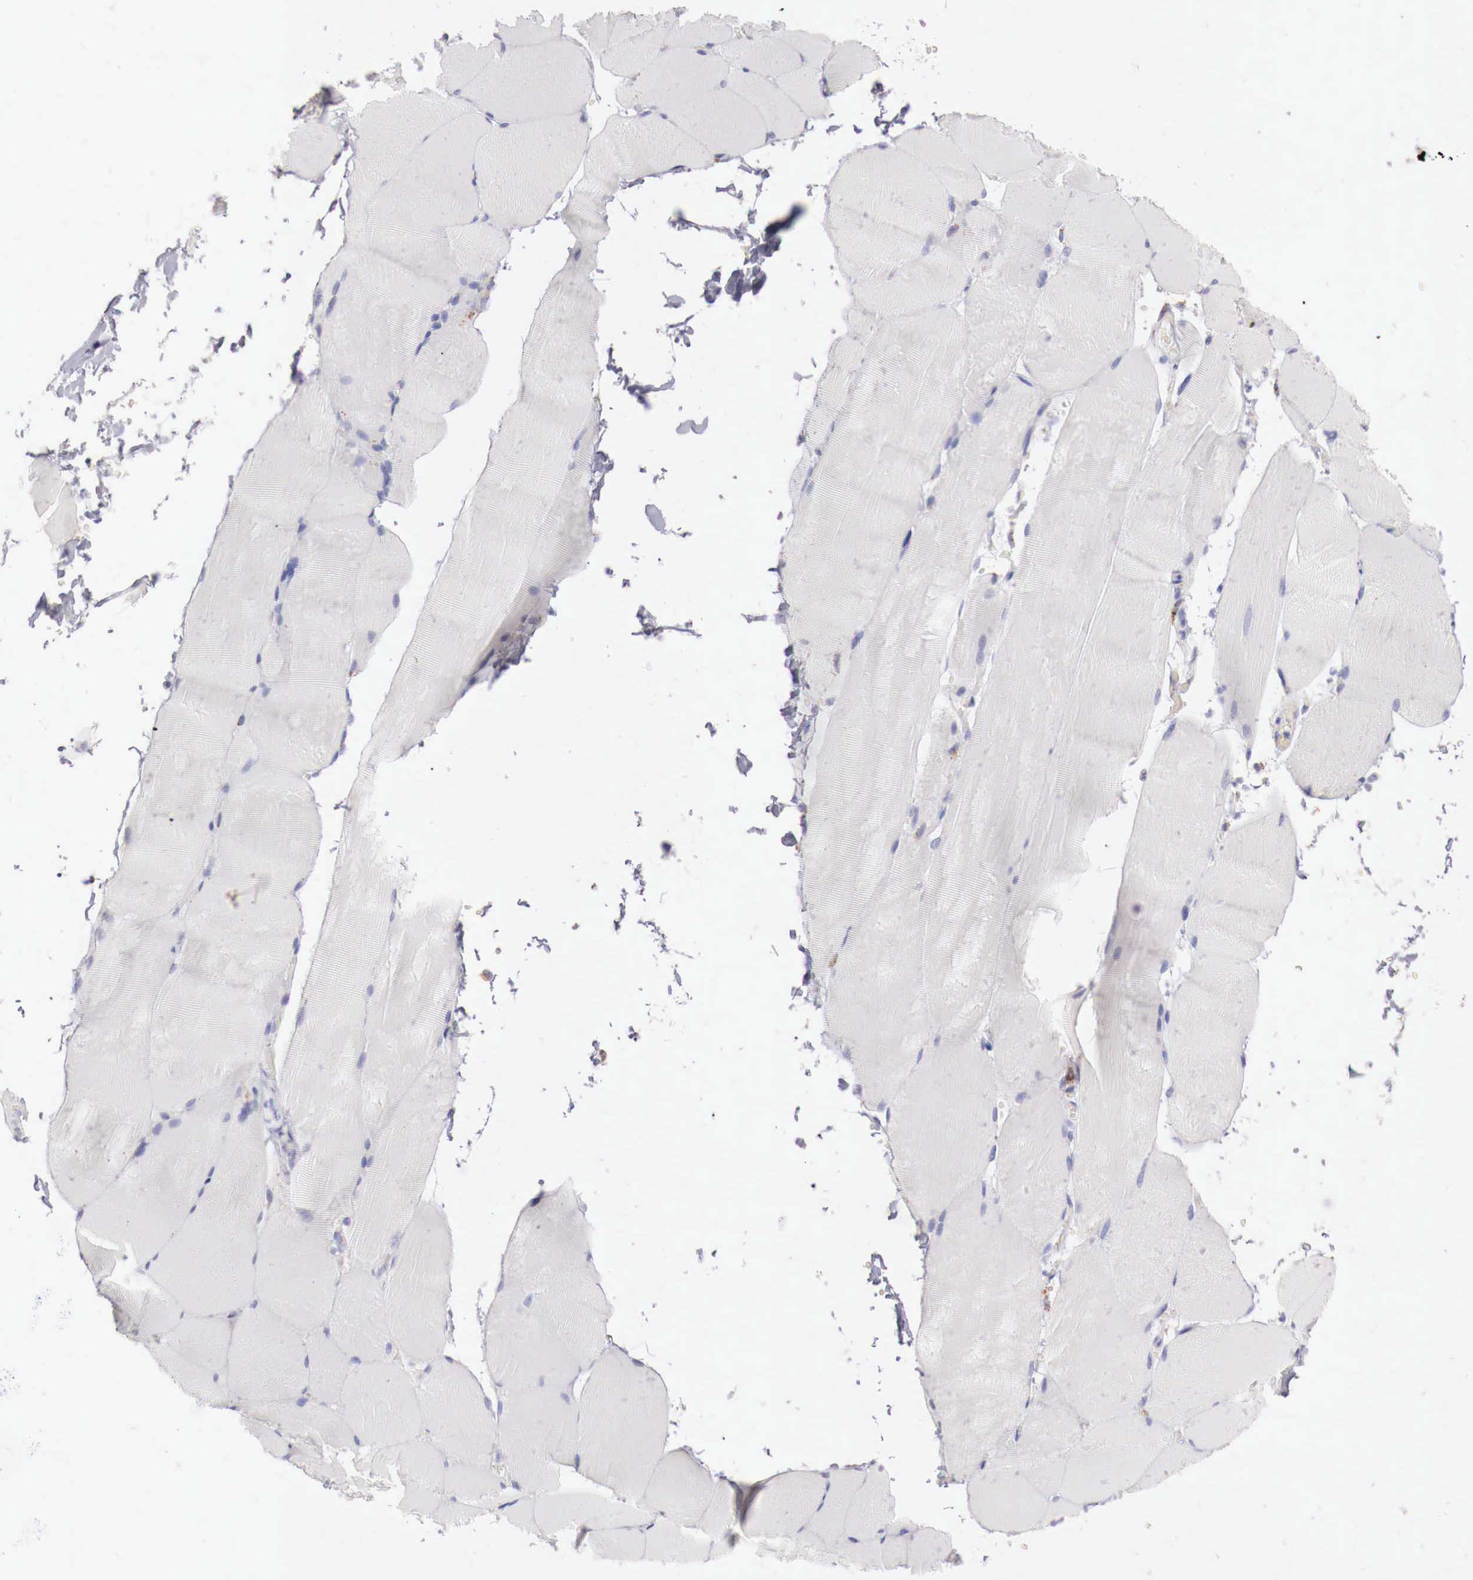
{"staining": {"intensity": "negative", "quantity": "none", "location": "none"}, "tissue": "skeletal muscle", "cell_type": "Myocytes", "image_type": "normal", "snomed": [{"axis": "morphology", "description": "Normal tissue, NOS"}, {"axis": "topography", "description": "Skeletal muscle"}], "caption": "IHC photomicrograph of unremarkable skeletal muscle: skeletal muscle stained with DAB (3,3'-diaminobenzidine) reveals no significant protein expression in myocytes.", "gene": "GLA", "patient": {"sex": "male", "age": 71}}